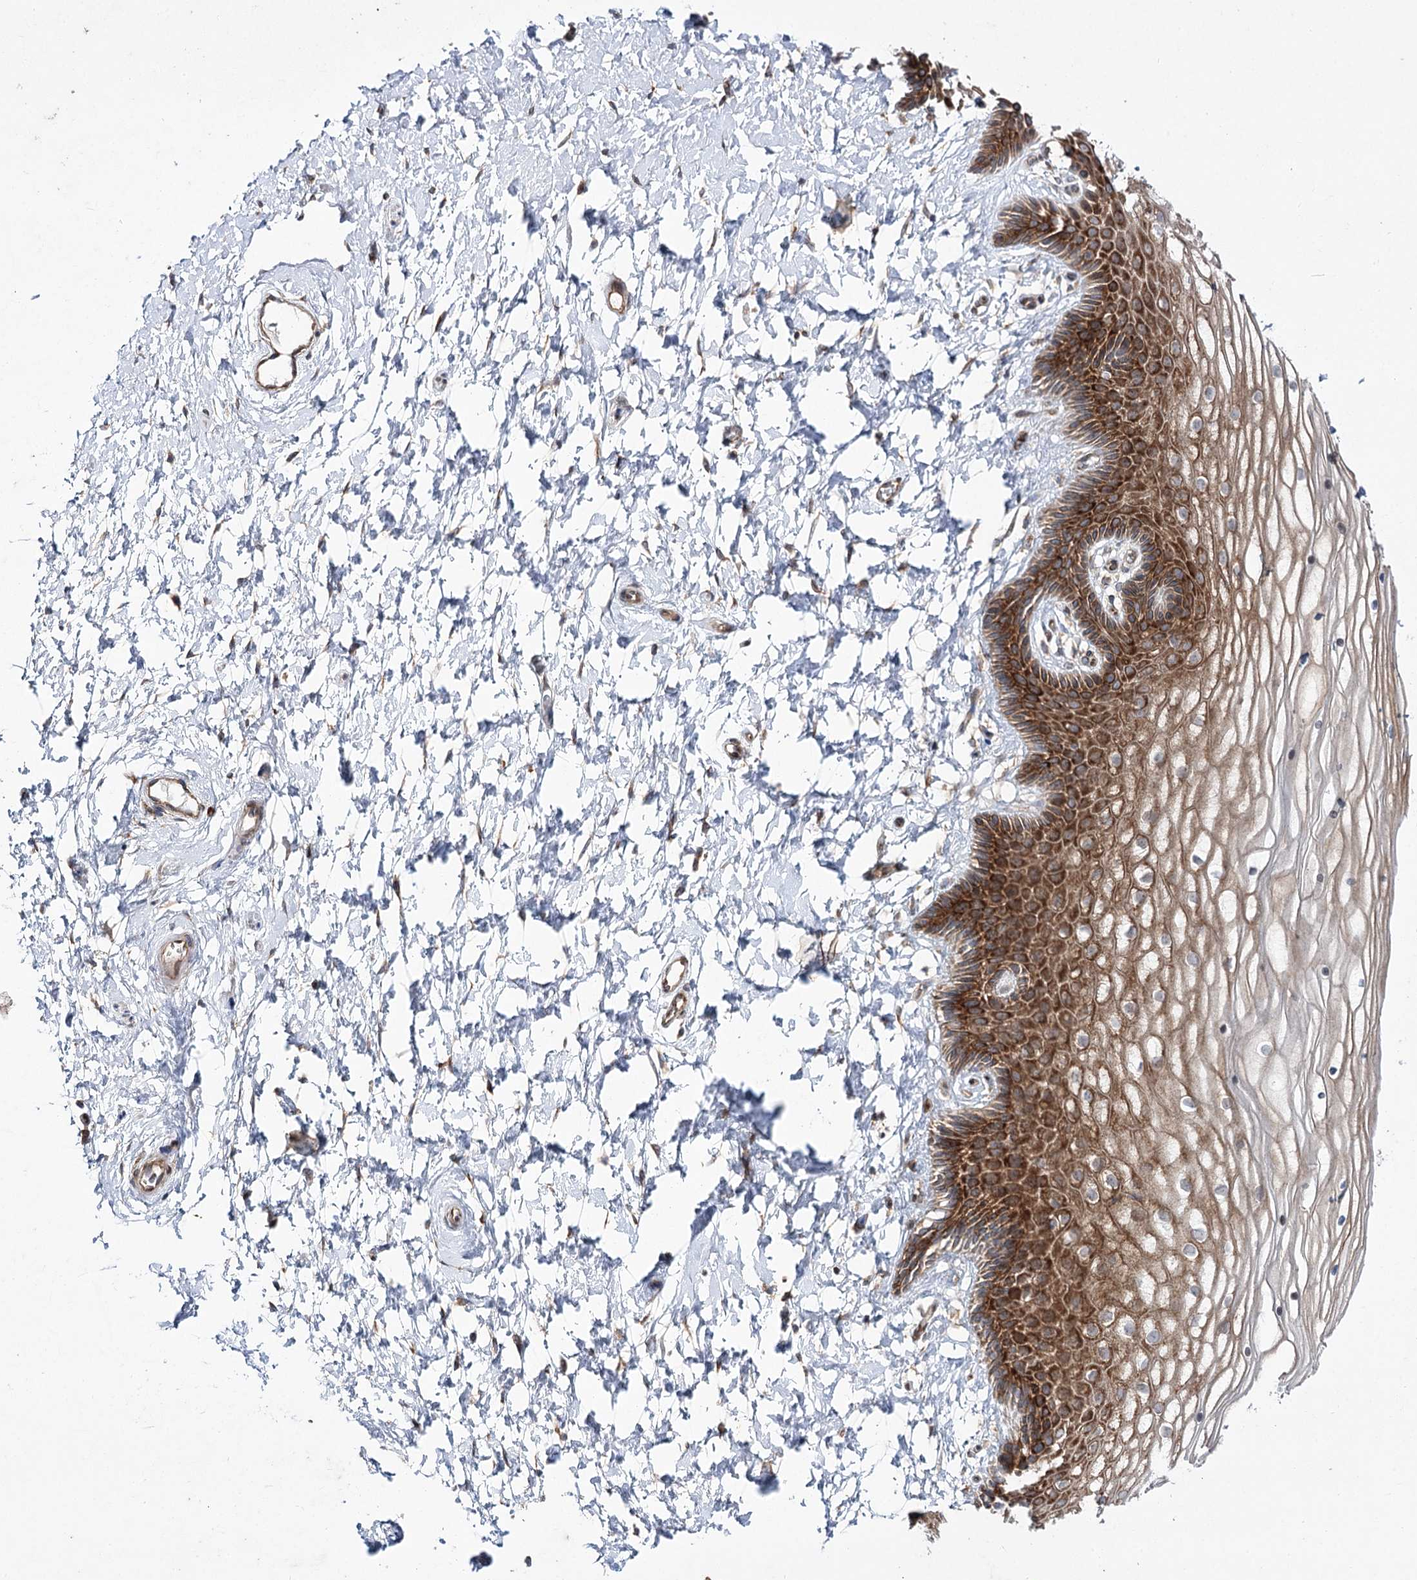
{"staining": {"intensity": "strong", "quantity": "25%-75%", "location": "cytoplasmic/membranous"}, "tissue": "vagina", "cell_type": "Squamous epithelial cells", "image_type": "normal", "snomed": [{"axis": "morphology", "description": "Normal tissue, NOS"}, {"axis": "topography", "description": "Vagina"}, {"axis": "topography", "description": "Cervix"}], "caption": "This is a histology image of immunohistochemistry staining of normal vagina, which shows strong staining in the cytoplasmic/membranous of squamous epithelial cells.", "gene": "VWA2", "patient": {"sex": "female", "age": 40}}